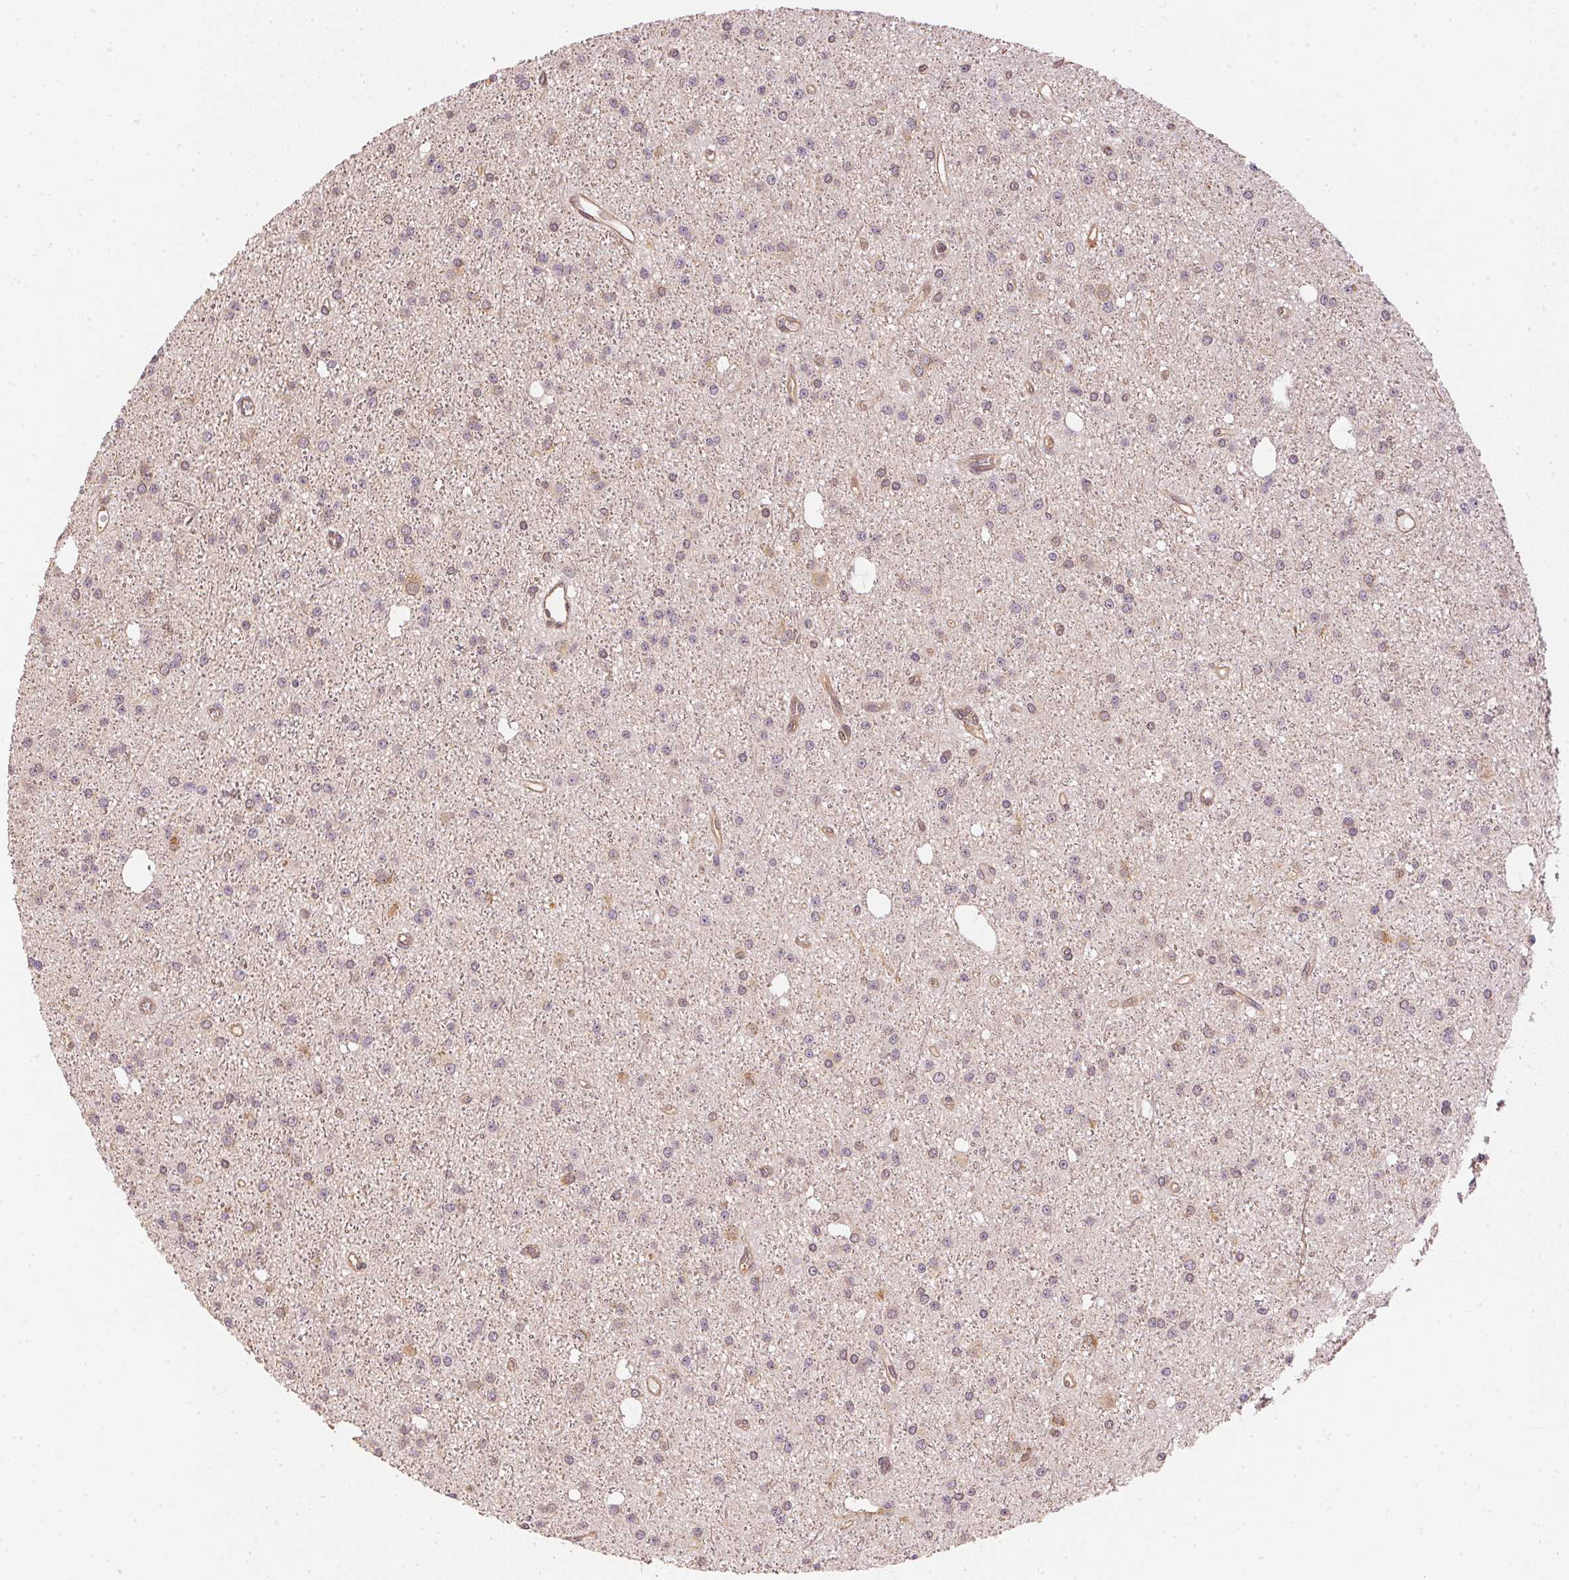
{"staining": {"intensity": "weak", "quantity": "<25%", "location": "cytoplasmic/membranous"}, "tissue": "glioma", "cell_type": "Tumor cells", "image_type": "cancer", "snomed": [{"axis": "morphology", "description": "Glioma, malignant, Low grade"}, {"axis": "topography", "description": "Brain"}], "caption": "Immunohistochemical staining of malignant low-grade glioma displays no significant expression in tumor cells.", "gene": "STRN4", "patient": {"sex": "male", "age": 27}}